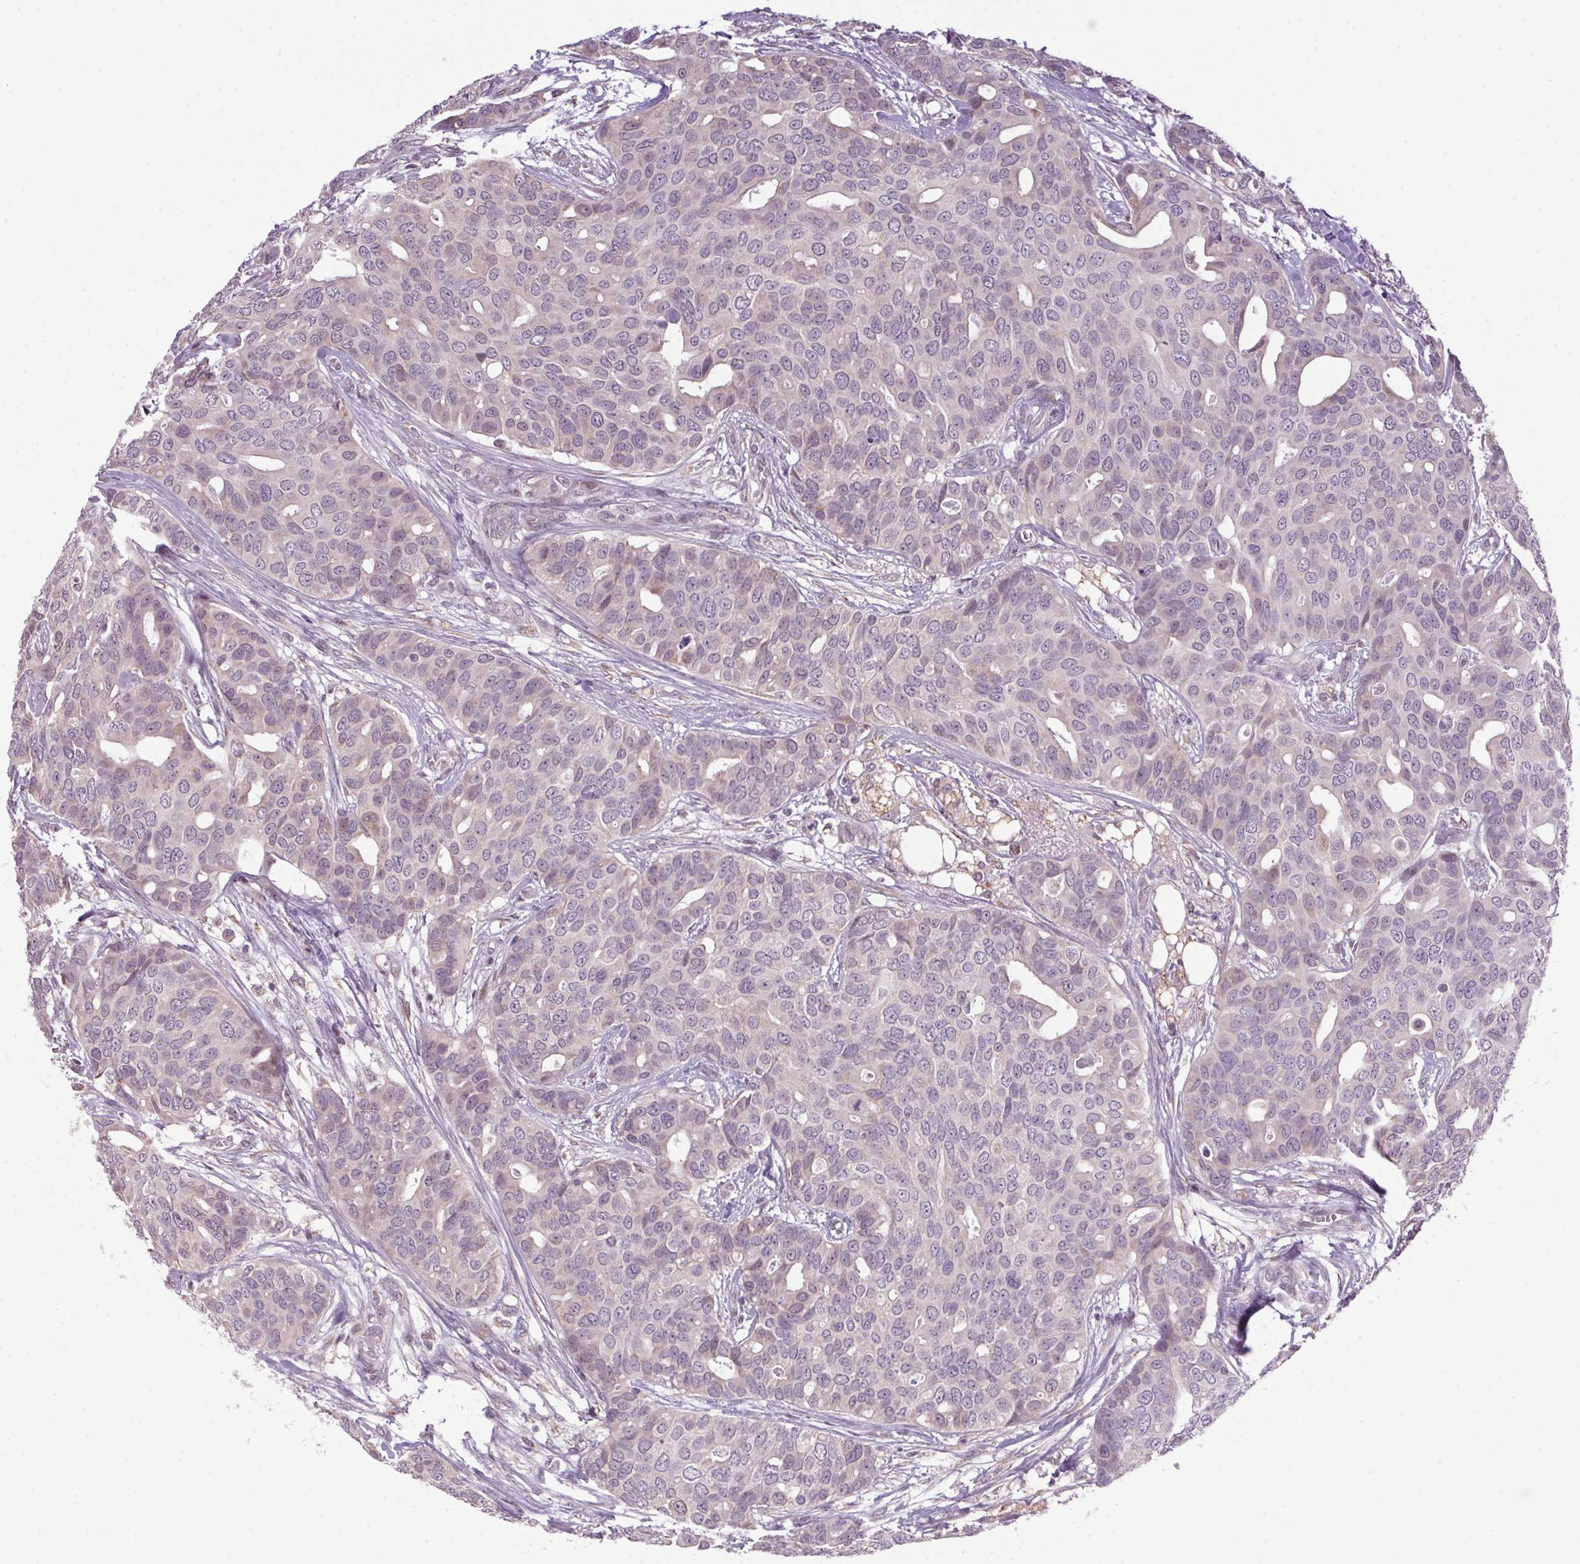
{"staining": {"intensity": "negative", "quantity": "none", "location": "none"}, "tissue": "breast cancer", "cell_type": "Tumor cells", "image_type": "cancer", "snomed": [{"axis": "morphology", "description": "Duct carcinoma"}, {"axis": "topography", "description": "Breast"}], "caption": "The histopathology image reveals no significant staining in tumor cells of breast invasive ductal carcinoma. (IHC, brightfield microscopy, high magnification).", "gene": "AKR1E2", "patient": {"sex": "female", "age": 54}}